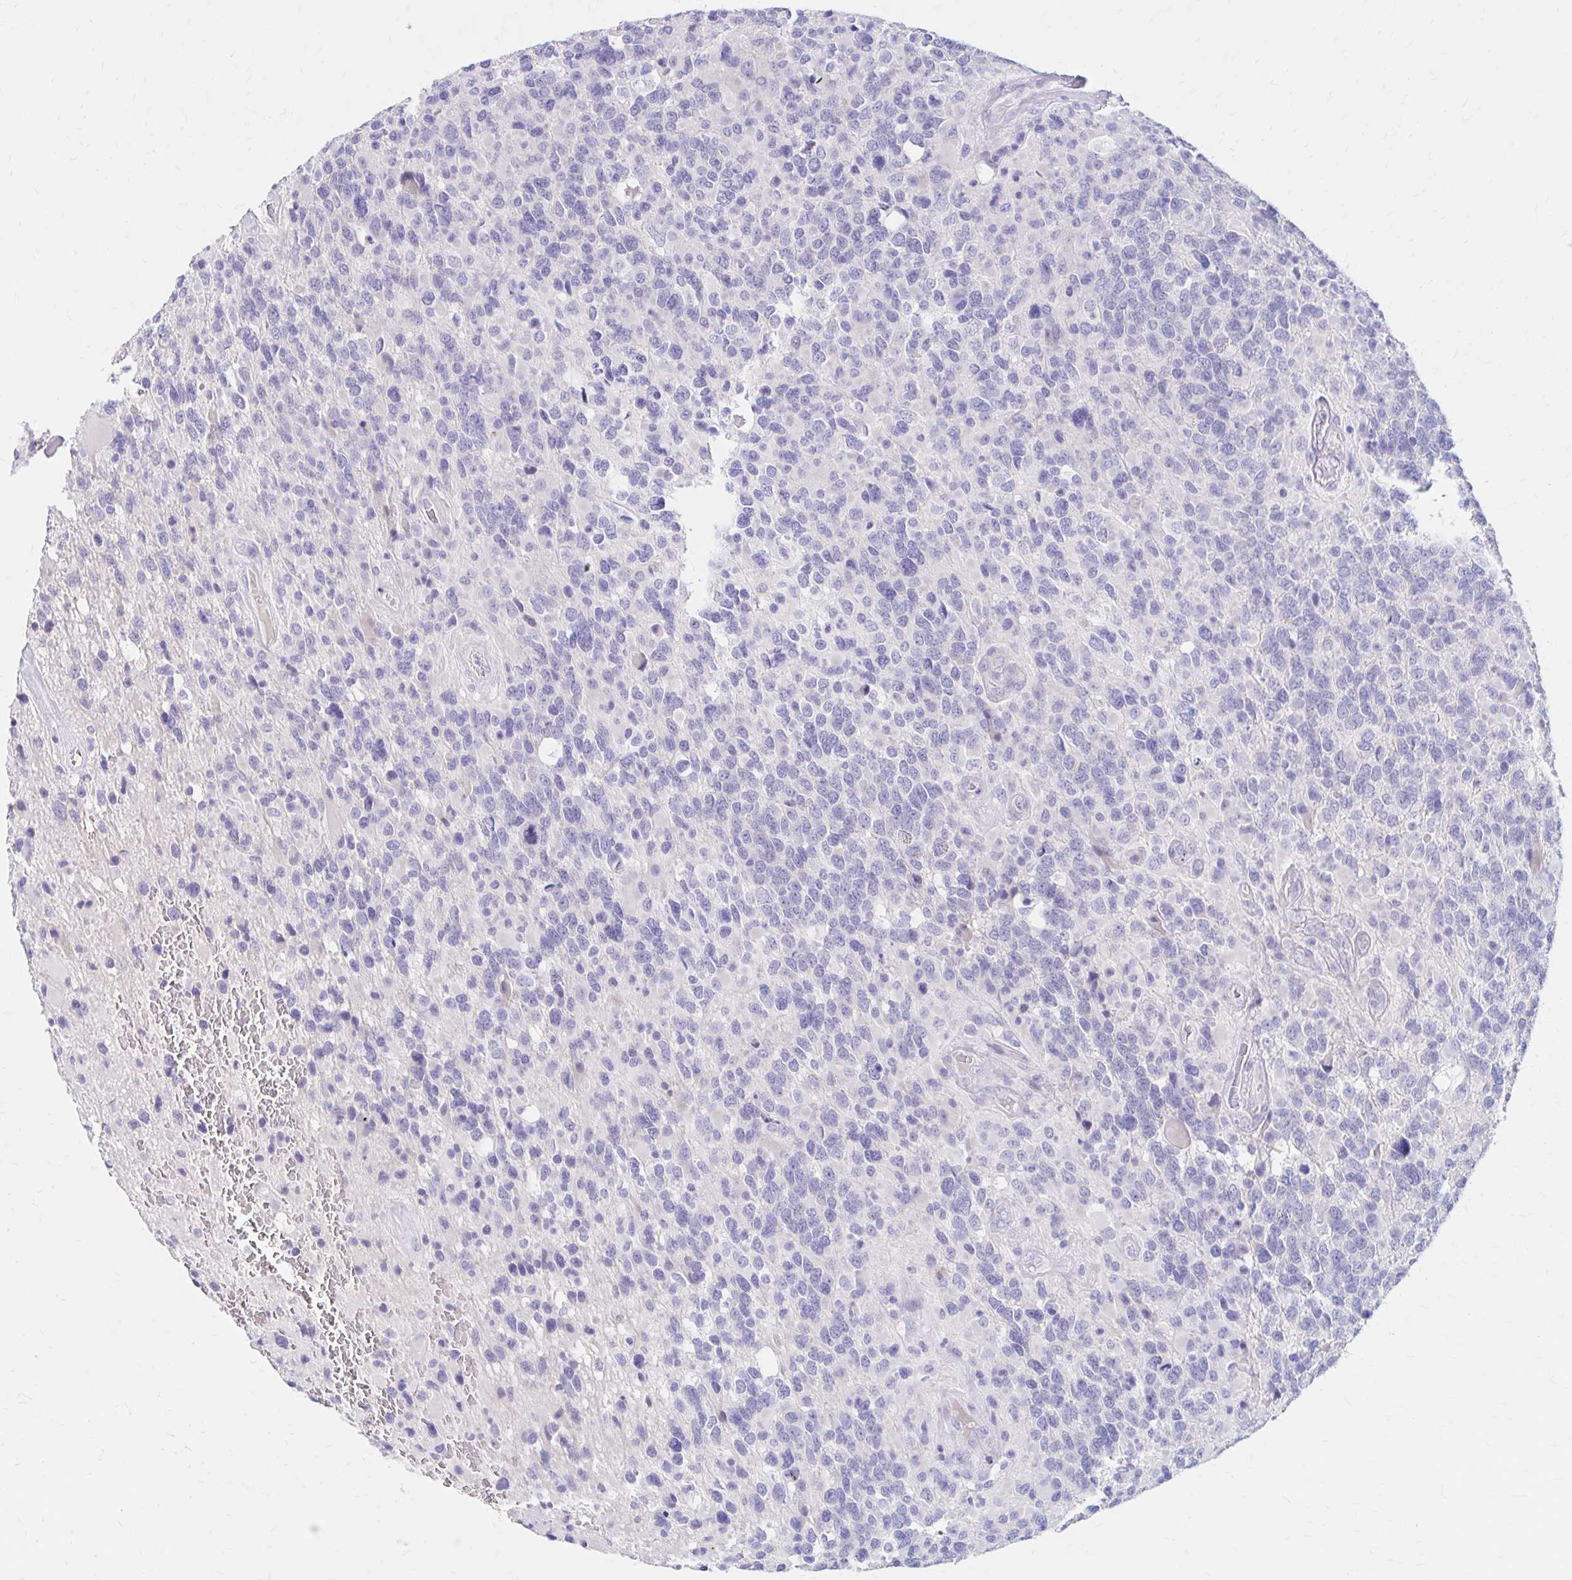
{"staining": {"intensity": "negative", "quantity": "none", "location": "none"}, "tissue": "glioma", "cell_type": "Tumor cells", "image_type": "cancer", "snomed": [{"axis": "morphology", "description": "Glioma, malignant, High grade"}, {"axis": "topography", "description": "Brain"}], "caption": "Micrograph shows no protein expression in tumor cells of glioma tissue.", "gene": "AZGP1", "patient": {"sex": "female", "age": 40}}